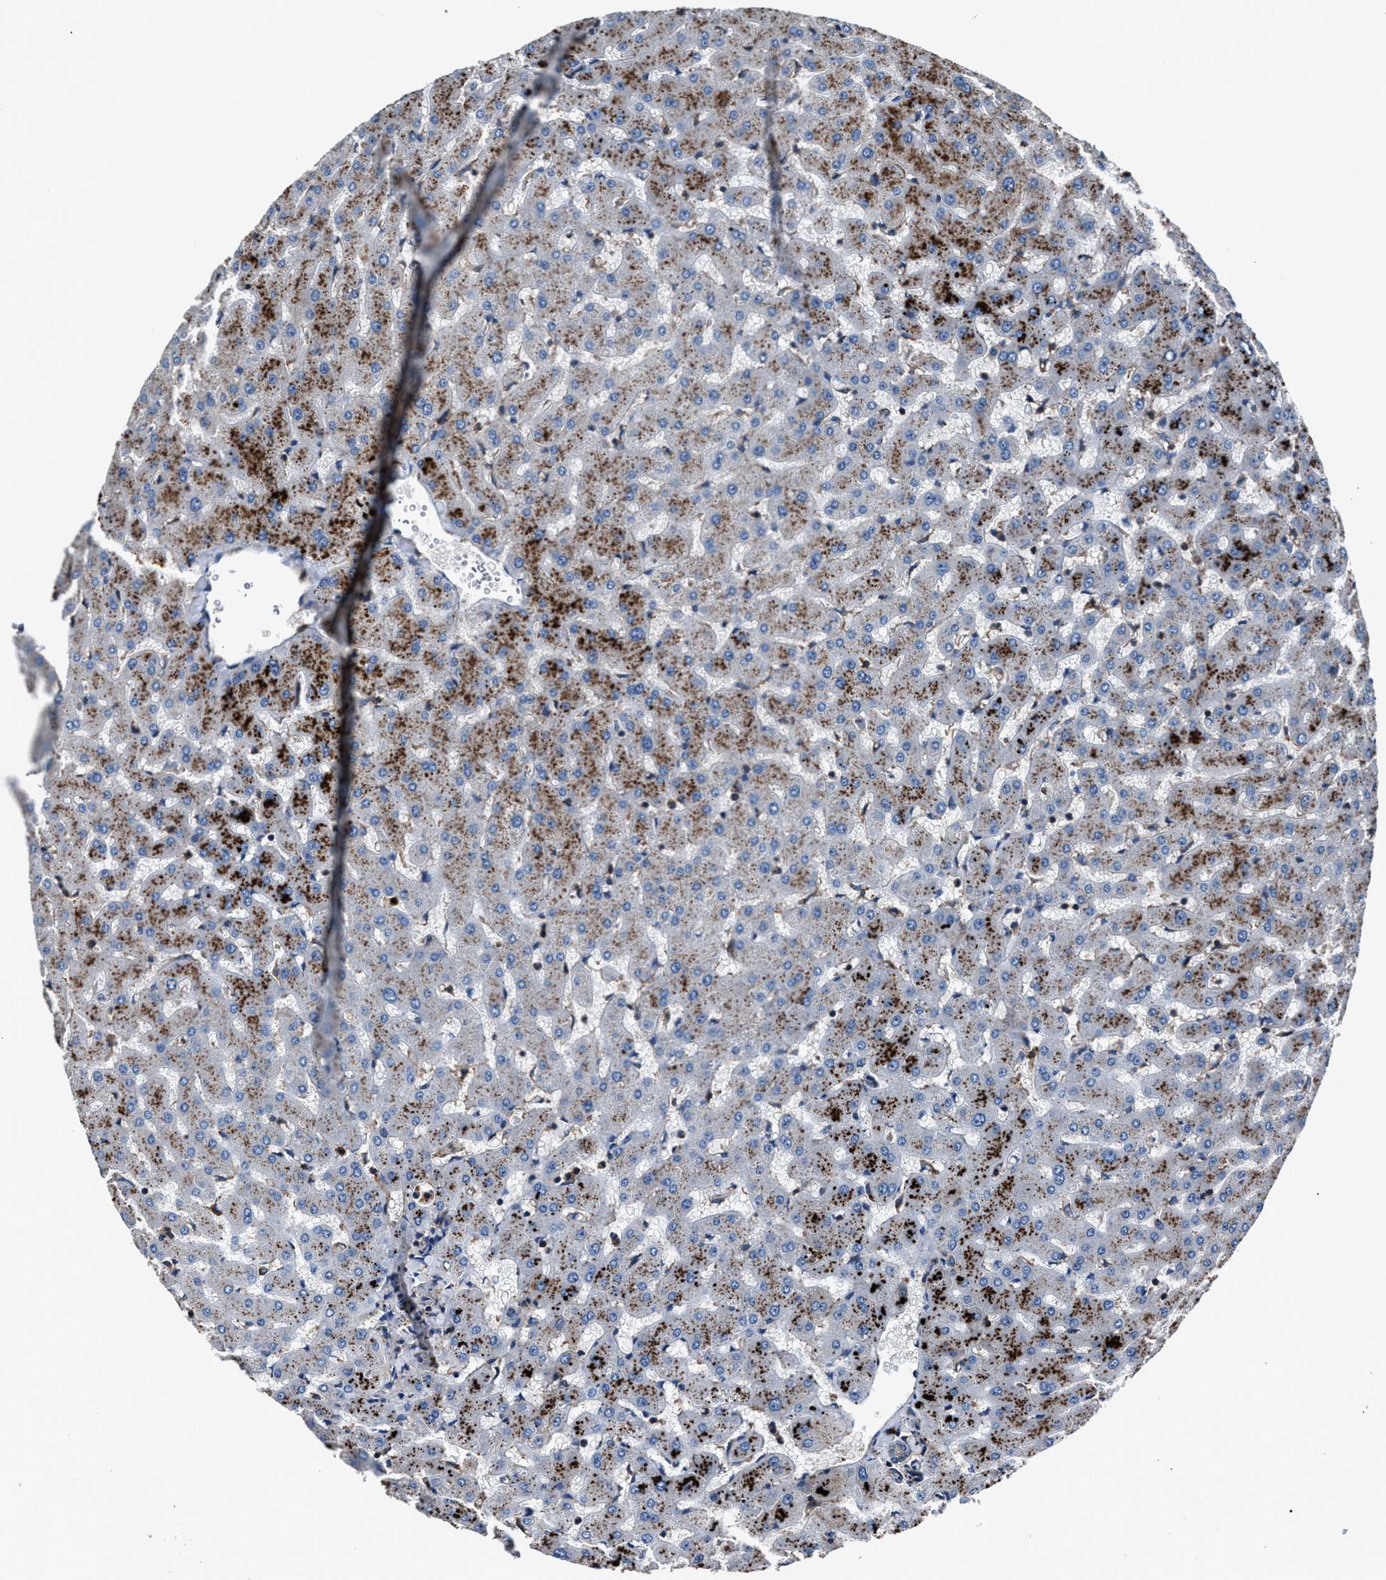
{"staining": {"intensity": "weak", "quantity": "<25%", "location": "cytoplasmic/membranous"}, "tissue": "liver", "cell_type": "Cholangiocytes", "image_type": "normal", "snomed": [{"axis": "morphology", "description": "Normal tissue, NOS"}, {"axis": "topography", "description": "Liver"}], "caption": "This is an immunohistochemistry image of unremarkable liver. There is no expression in cholangiocytes.", "gene": "MFSD11", "patient": {"sex": "female", "age": 63}}